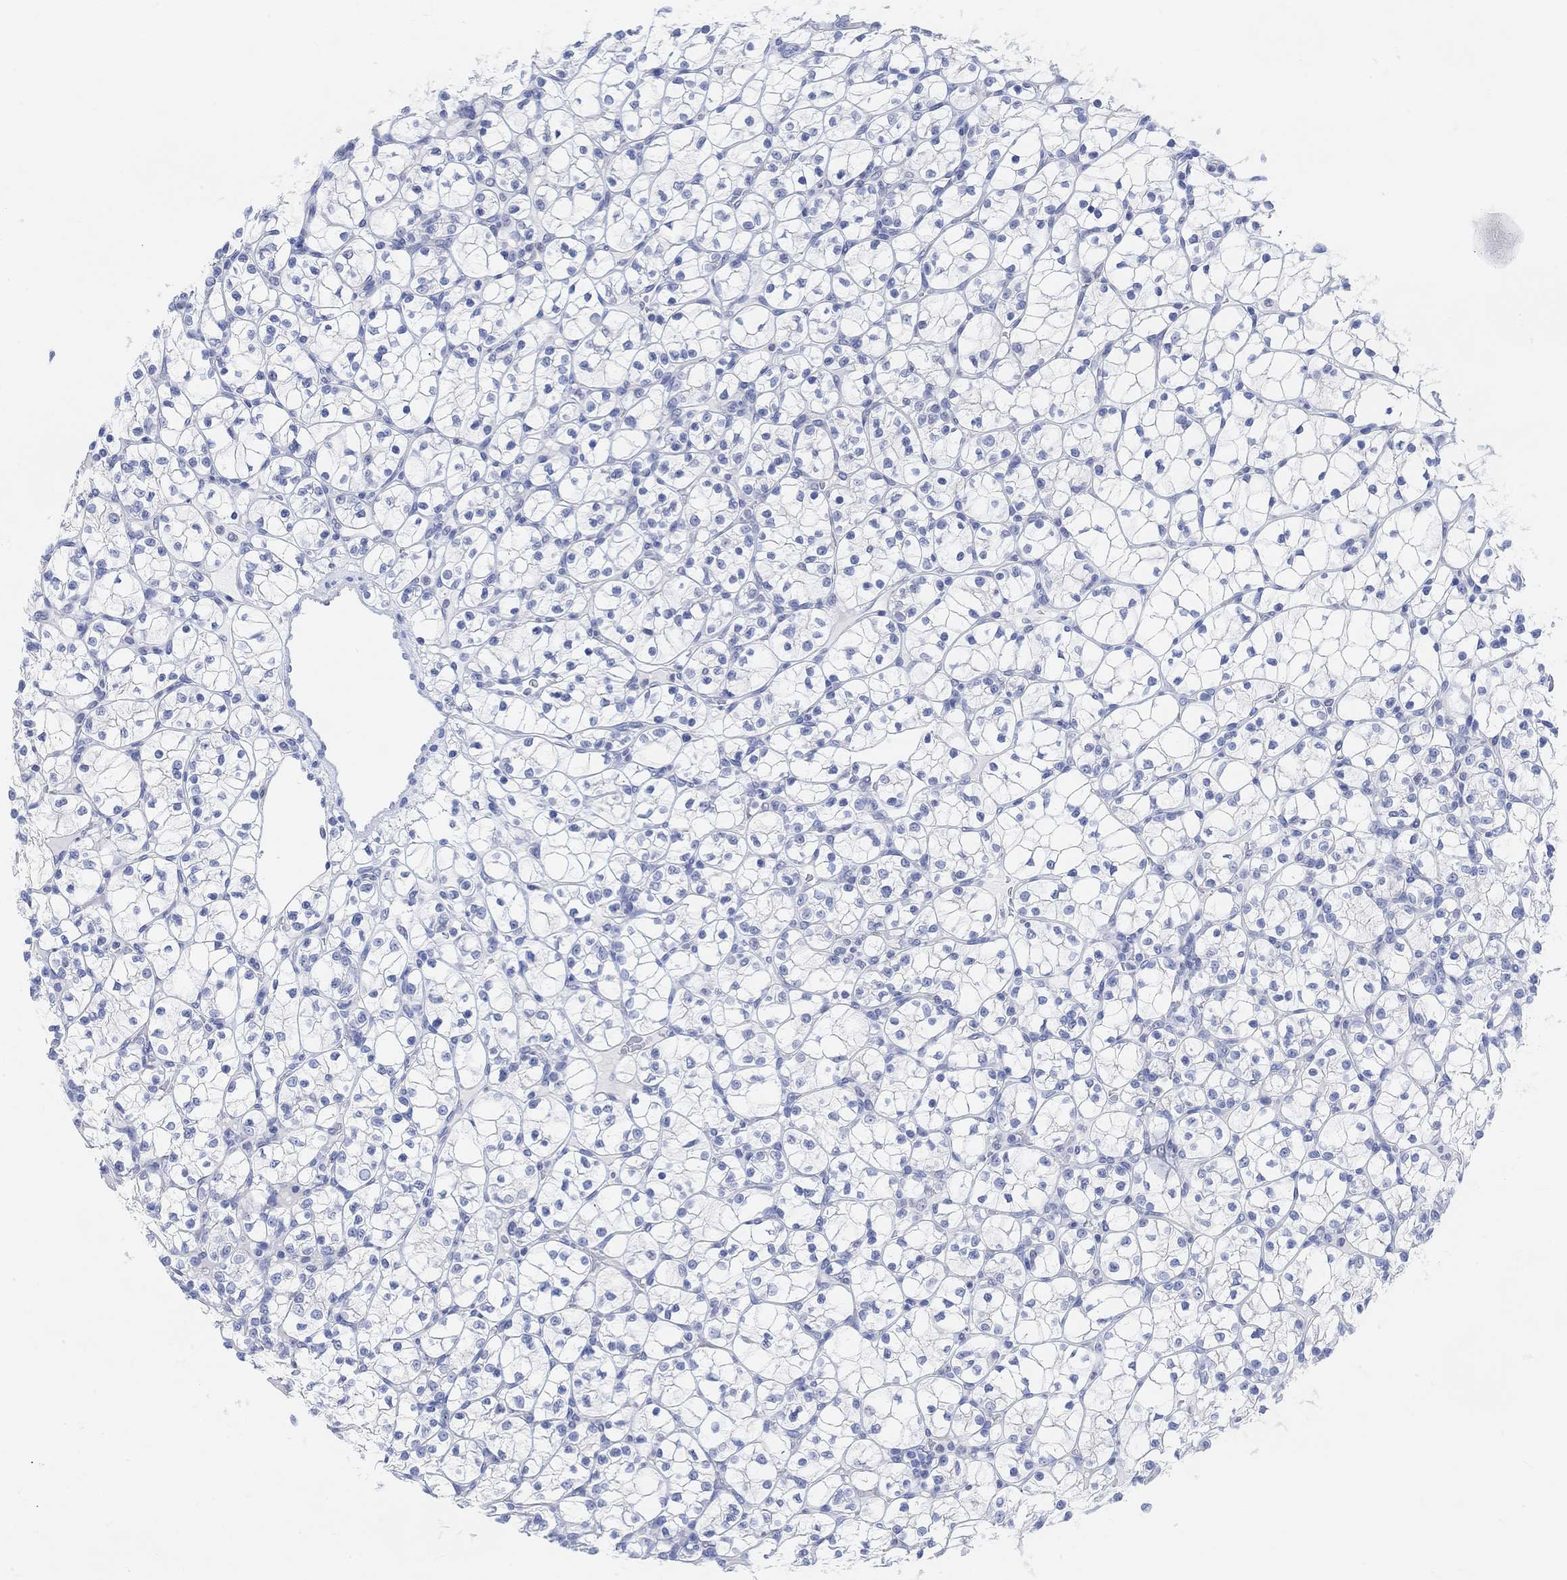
{"staining": {"intensity": "negative", "quantity": "none", "location": "none"}, "tissue": "renal cancer", "cell_type": "Tumor cells", "image_type": "cancer", "snomed": [{"axis": "morphology", "description": "Adenocarcinoma, NOS"}, {"axis": "topography", "description": "Kidney"}], "caption": "This micrograph is of renal cancer (adenocarcinoma) stained with immunohistochemistry to label a protein in brown with the nuclei are counter-stained blue. There is no expression in tumor cells.", "gene": "ENO4", "patient": {"sex": "female", "age": 89}}